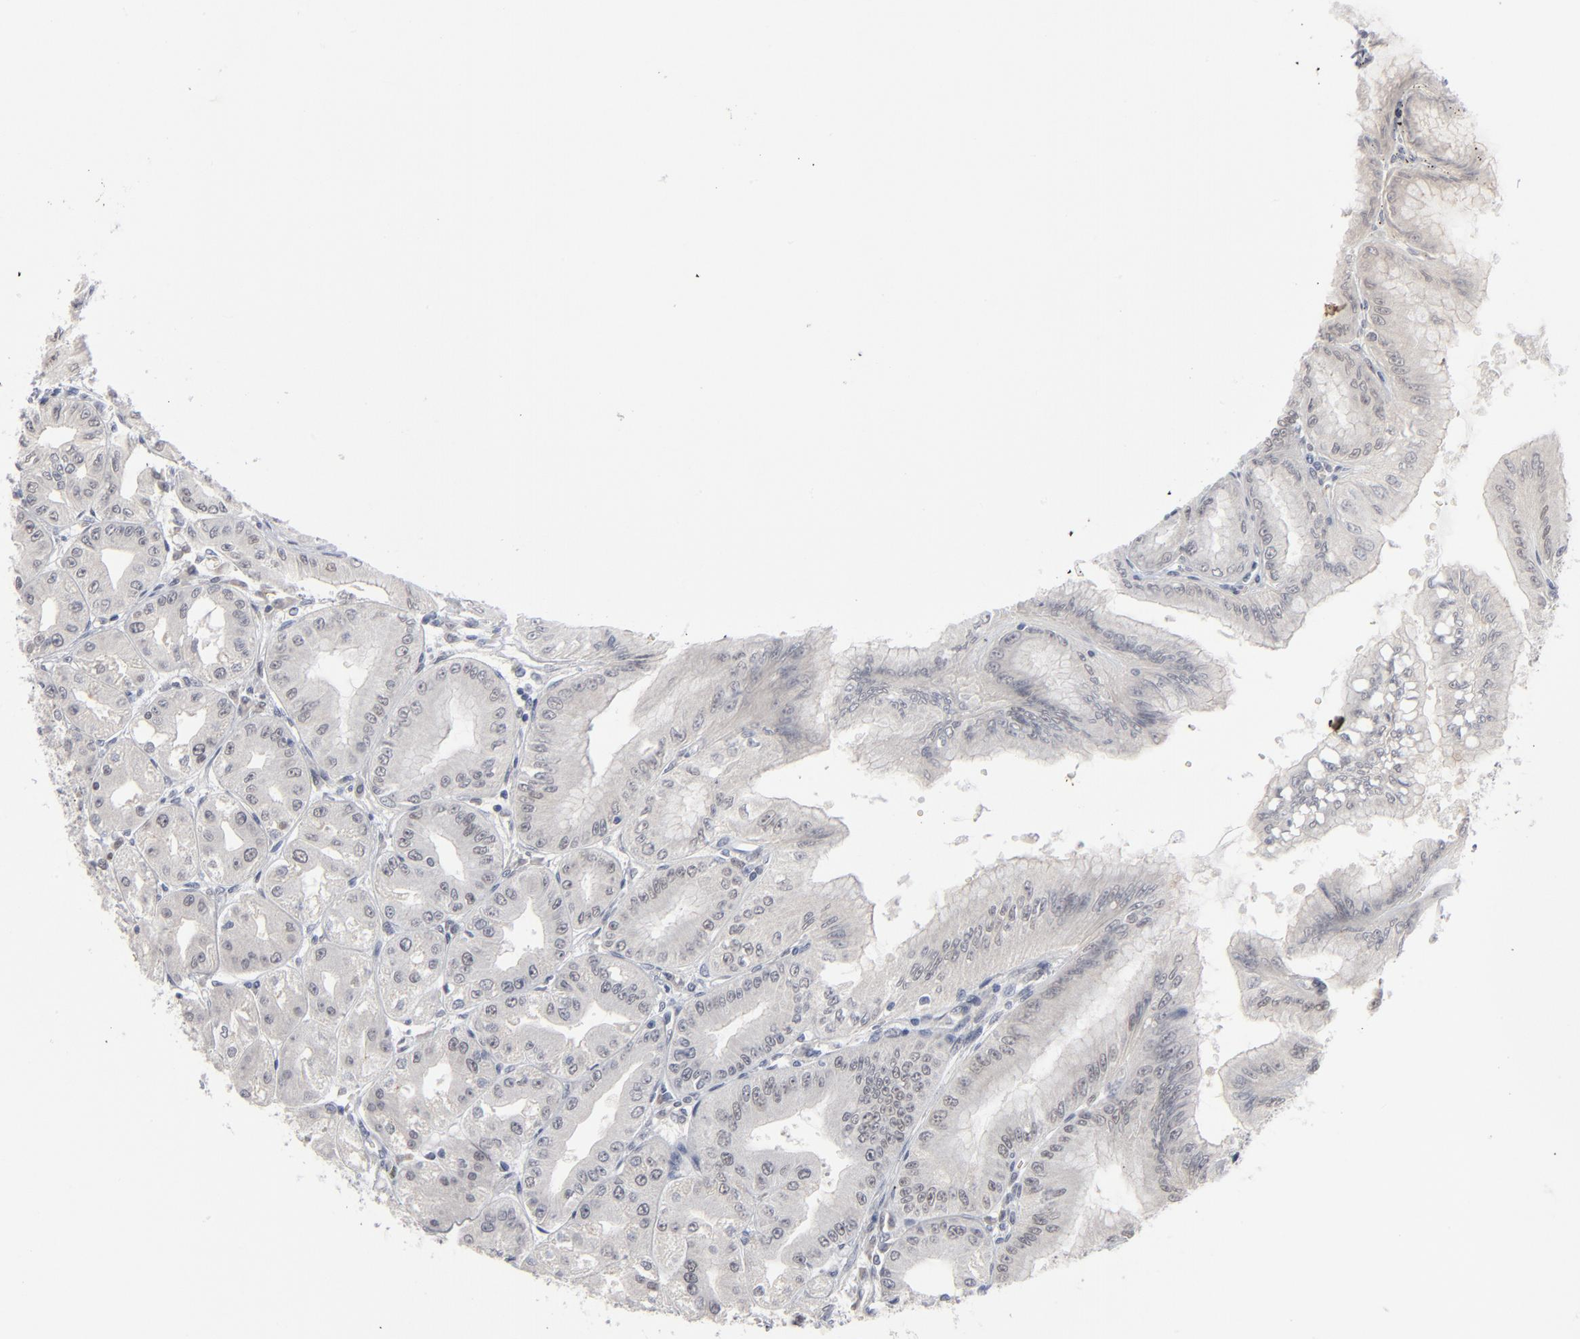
{"staining": {"intensity": "negative", "quantity": "none", "location": "none"}, "tissue": "stomach", "cell_type": "Glandular cells", "image_type": "normal", "snomed": [{"axis": "morphology", "description": "Normal tissue, NOS"}, {"axis": "topography", "description": "Stomach, lower"}], "caption": "The photomicrograph reveals no significant staining in glandular cells of stomach.", "gene": "FOXN2", "patient": {"sex": "male", "age": 71}}